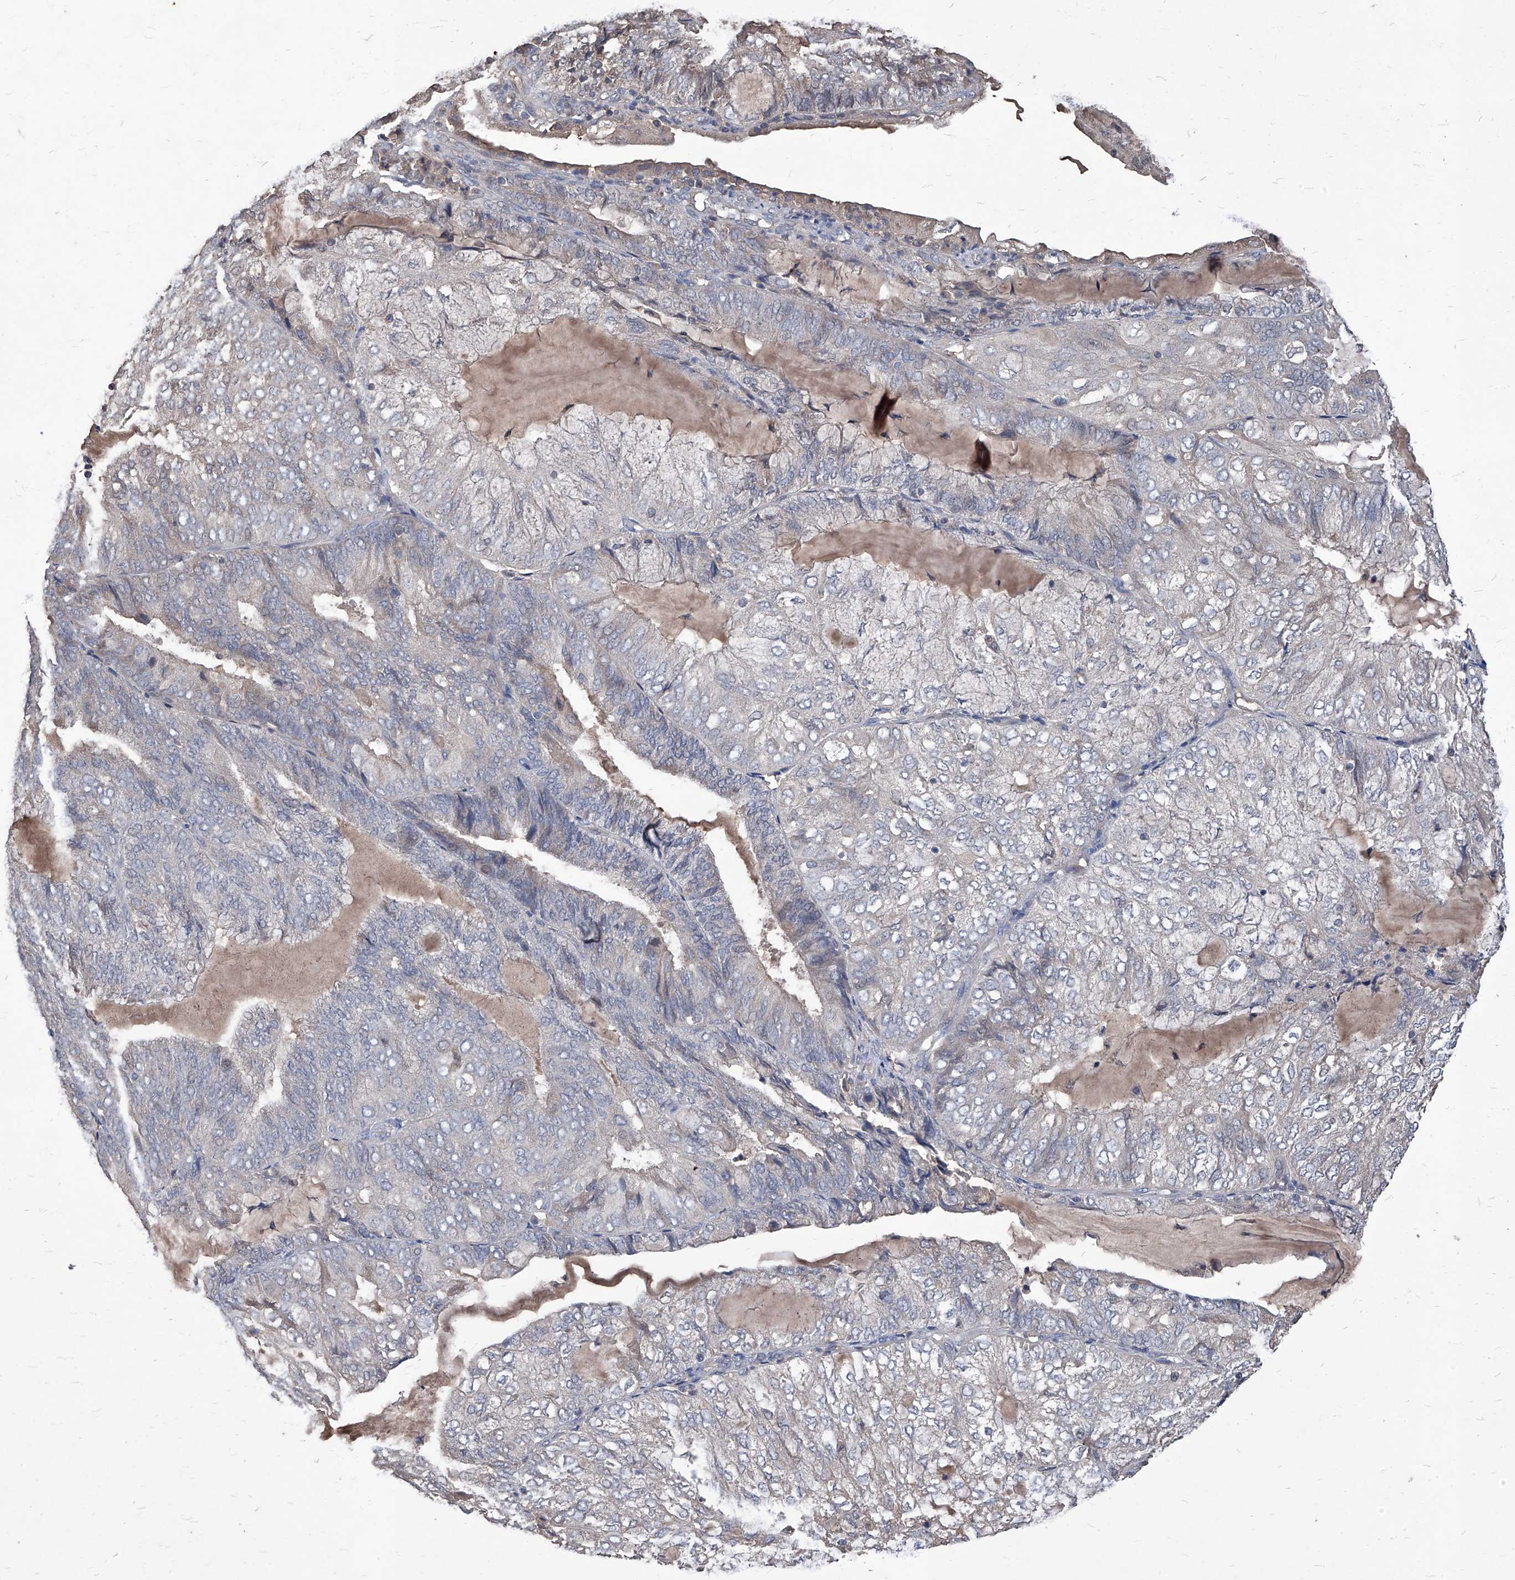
{"staining": {"intensity": "negative", "quantity": "none", "location": "none"}, "tissue": "endometrial cancer", "cell_type": "Tumor cells", "image_type": "cancer", "snomed": [{"axis": "morphology", "description": "Adenocarcinoma, NOS"}, {"axis": "topography", "description": "Endometrium"}], "caption": "Tumor cells are negative for brown protein staining in endometrial cancer (adenocarcinoma).", "gene": "SYNGR1", "patient": {"sex": "female", "age": 81}}